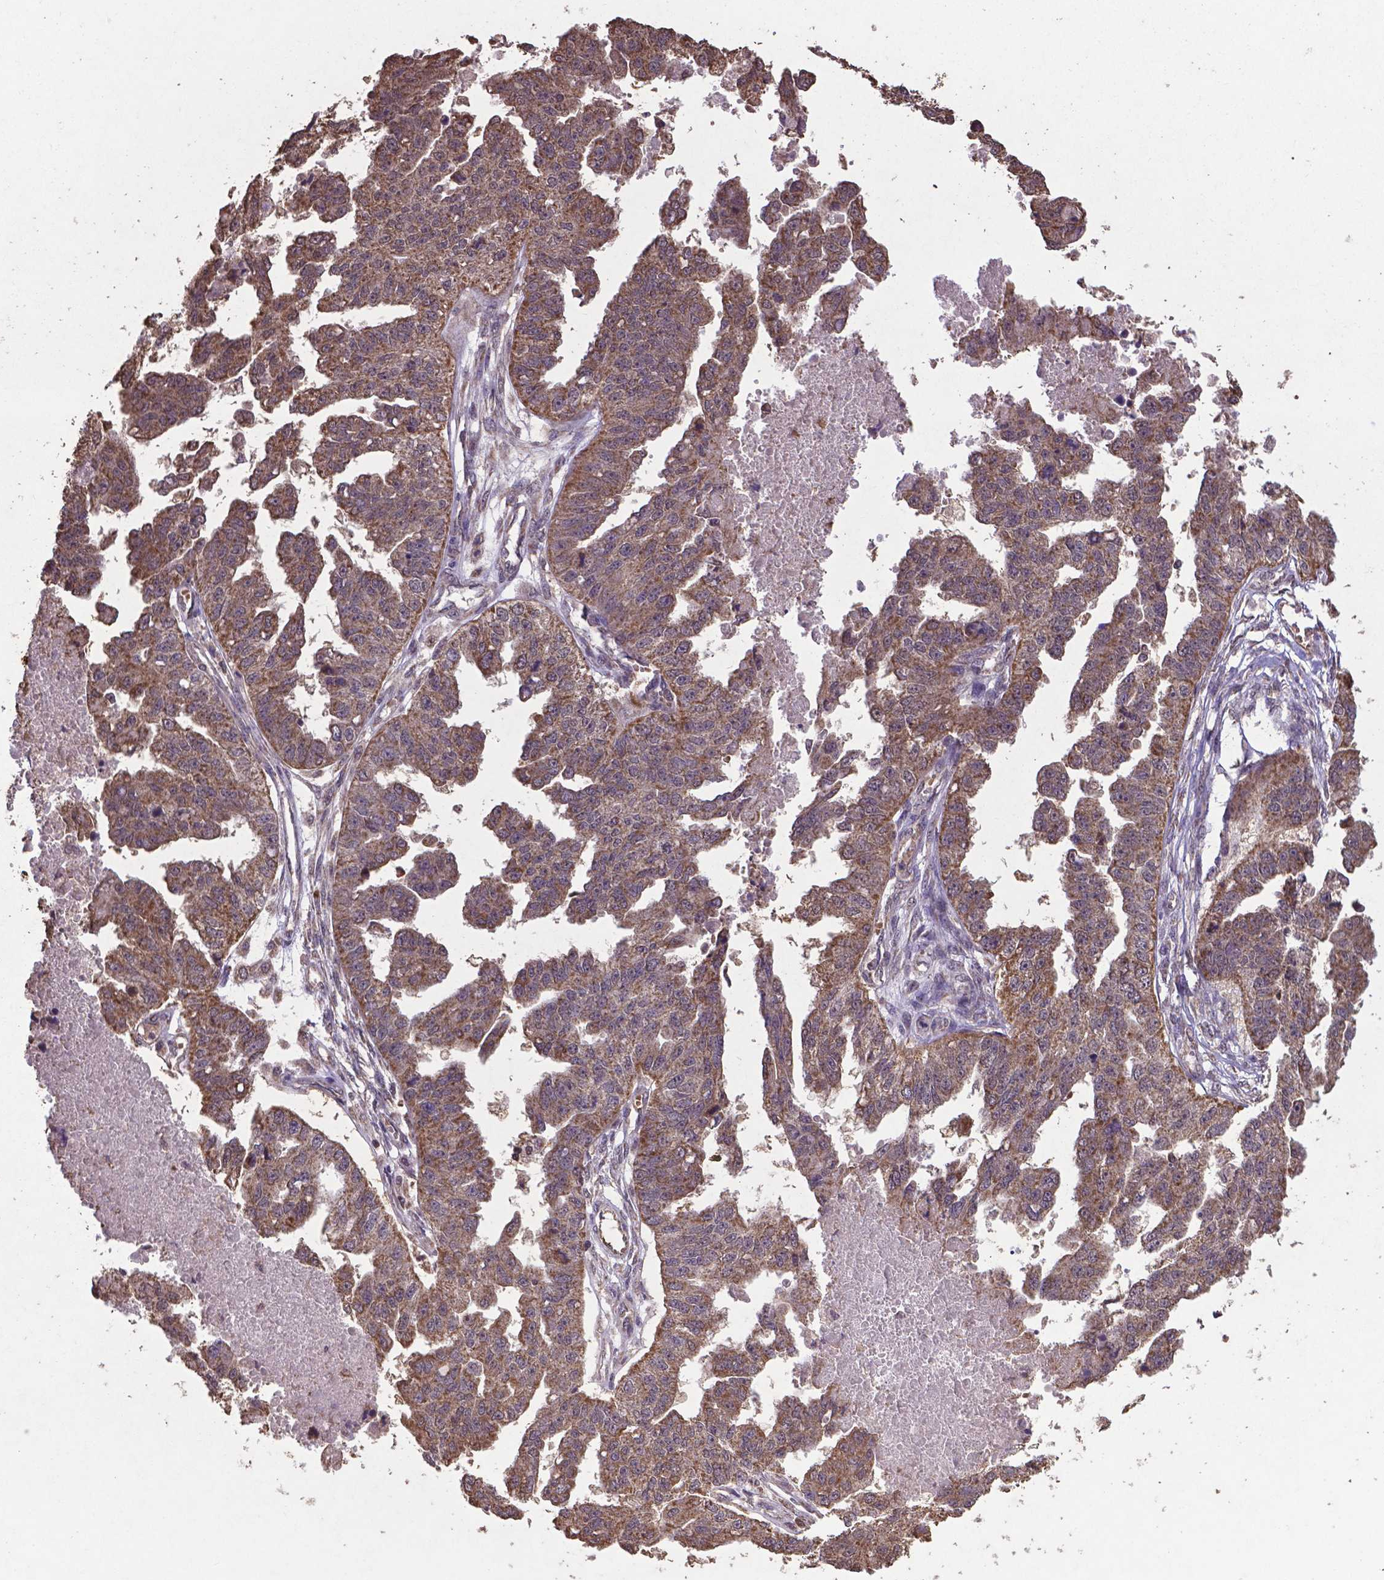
{"staining": {"intensity": "moderate", "quantity": ">75%", "location": "cytoplasmic/membranous"}, "tissue": "ovarian cancer", "cell_type": "Tumor cells", "image_type": "cancer", "snomed": [{"axis": "morphology", "description": "Cystadenocarcinoma, serous, NOS"}, {"axis": "topography", "description": "Ovary"}], "caption": "Ovarian cancer (serous cystadenocarcinoma) was stained to show a protein in brown. There is medium levels of moderate cytoplasmic/membranous positivity in about >75% of tumor cells. The protein of interest is shown in brown color, while the nuclei are stained blue.", "gene": "DCAF1", "patient": {"sex": "female", "age": 58}}